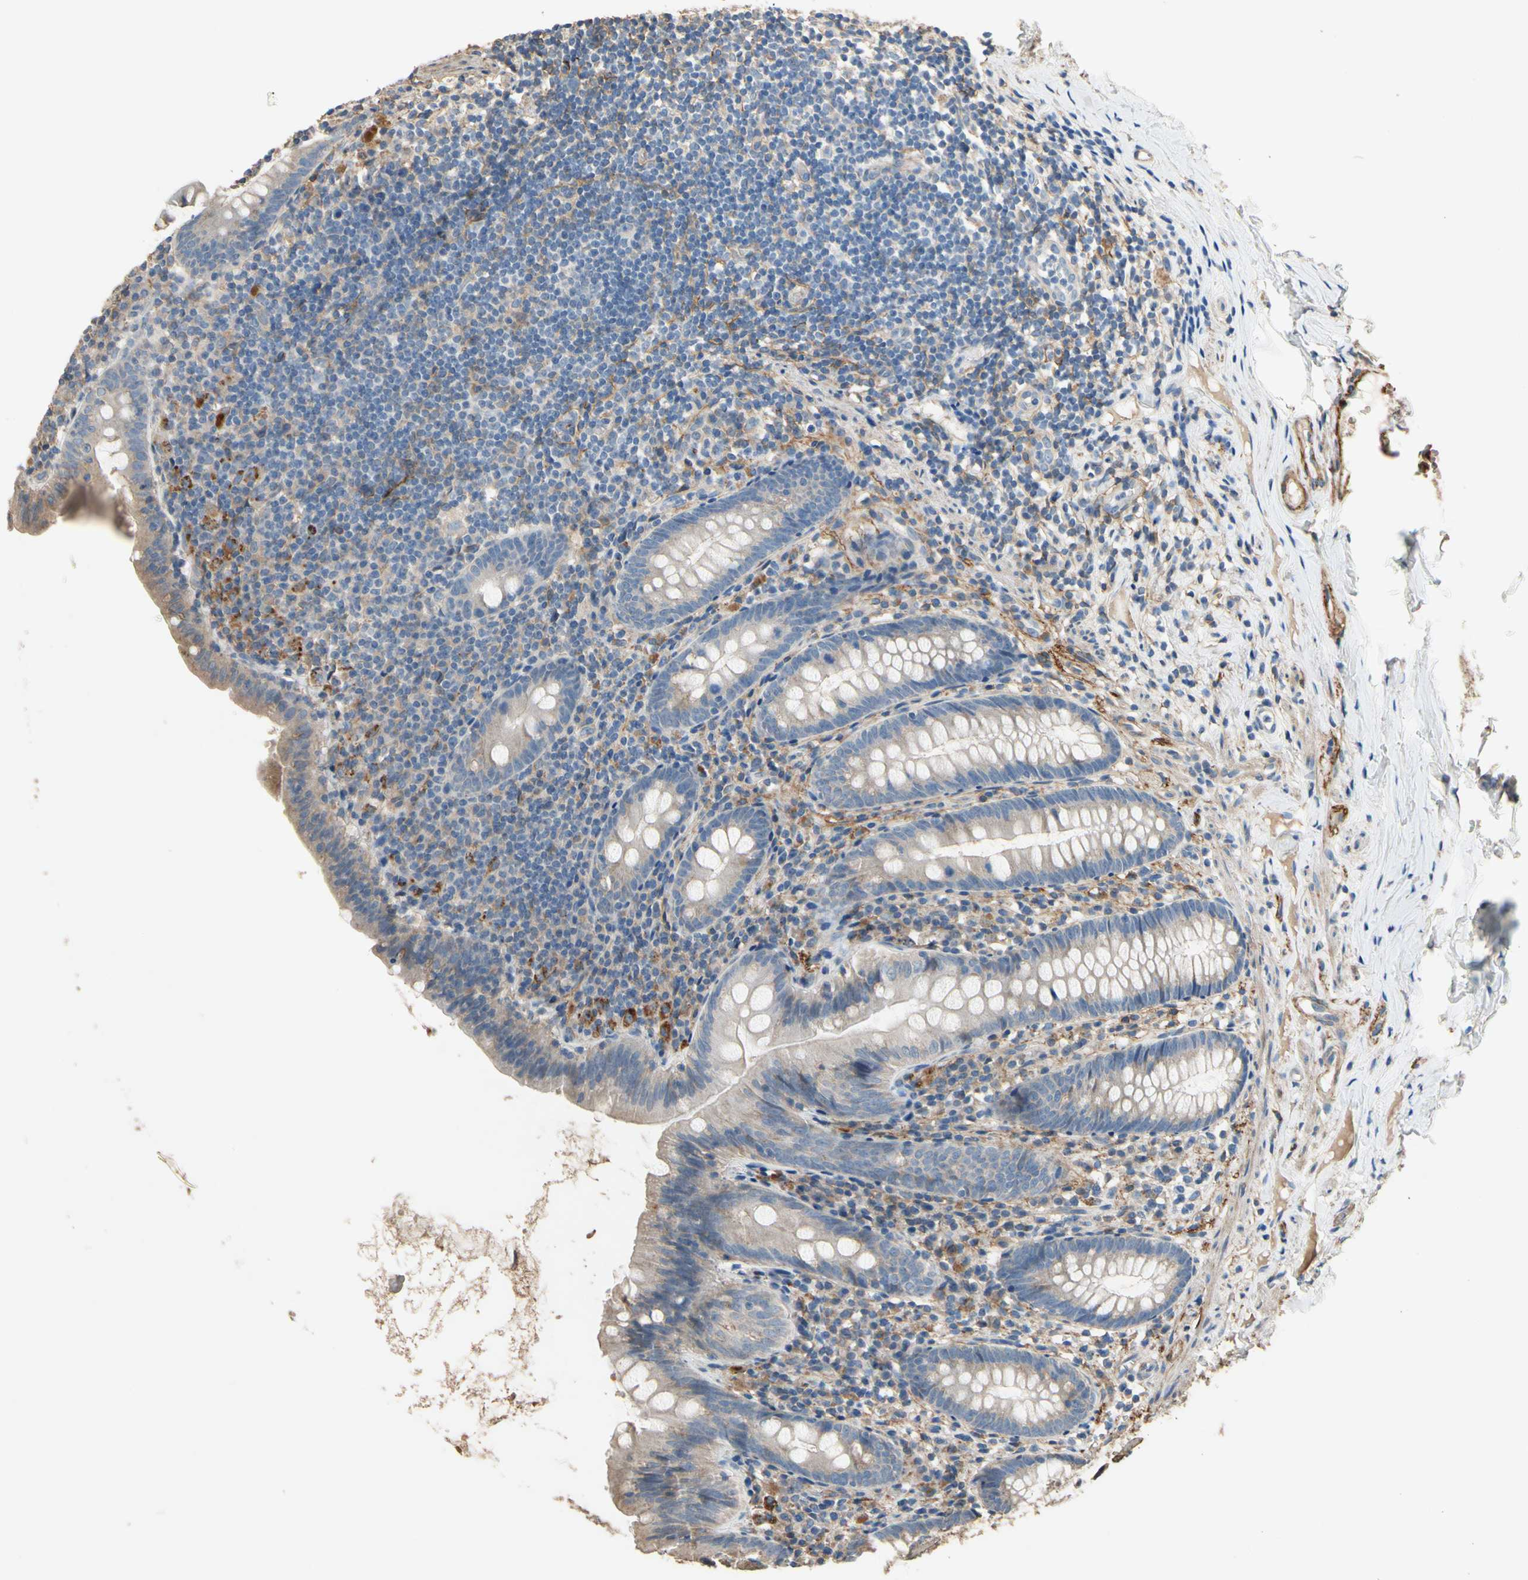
{"staining": {"intensity": "weak", "quantity": ">75%", "location": "cytoplasmic/membranous"}, "tissue": "appendix", "cell_type": "Glandular cells", "image_type": "normal", "snomed": [{"axis": "morphology", "description": "Normal tissue, NOS"}, {"axis": "topography", "description": "Appendix"}], "caption": "This is an image of immunohistochemistry (IHC) staining of benign appendix, which shows weak expression in the cytoplasmic/membranous of glandular cells.", "gene": "SUSD2", "patient": {"sex": "male", "age": 52}}